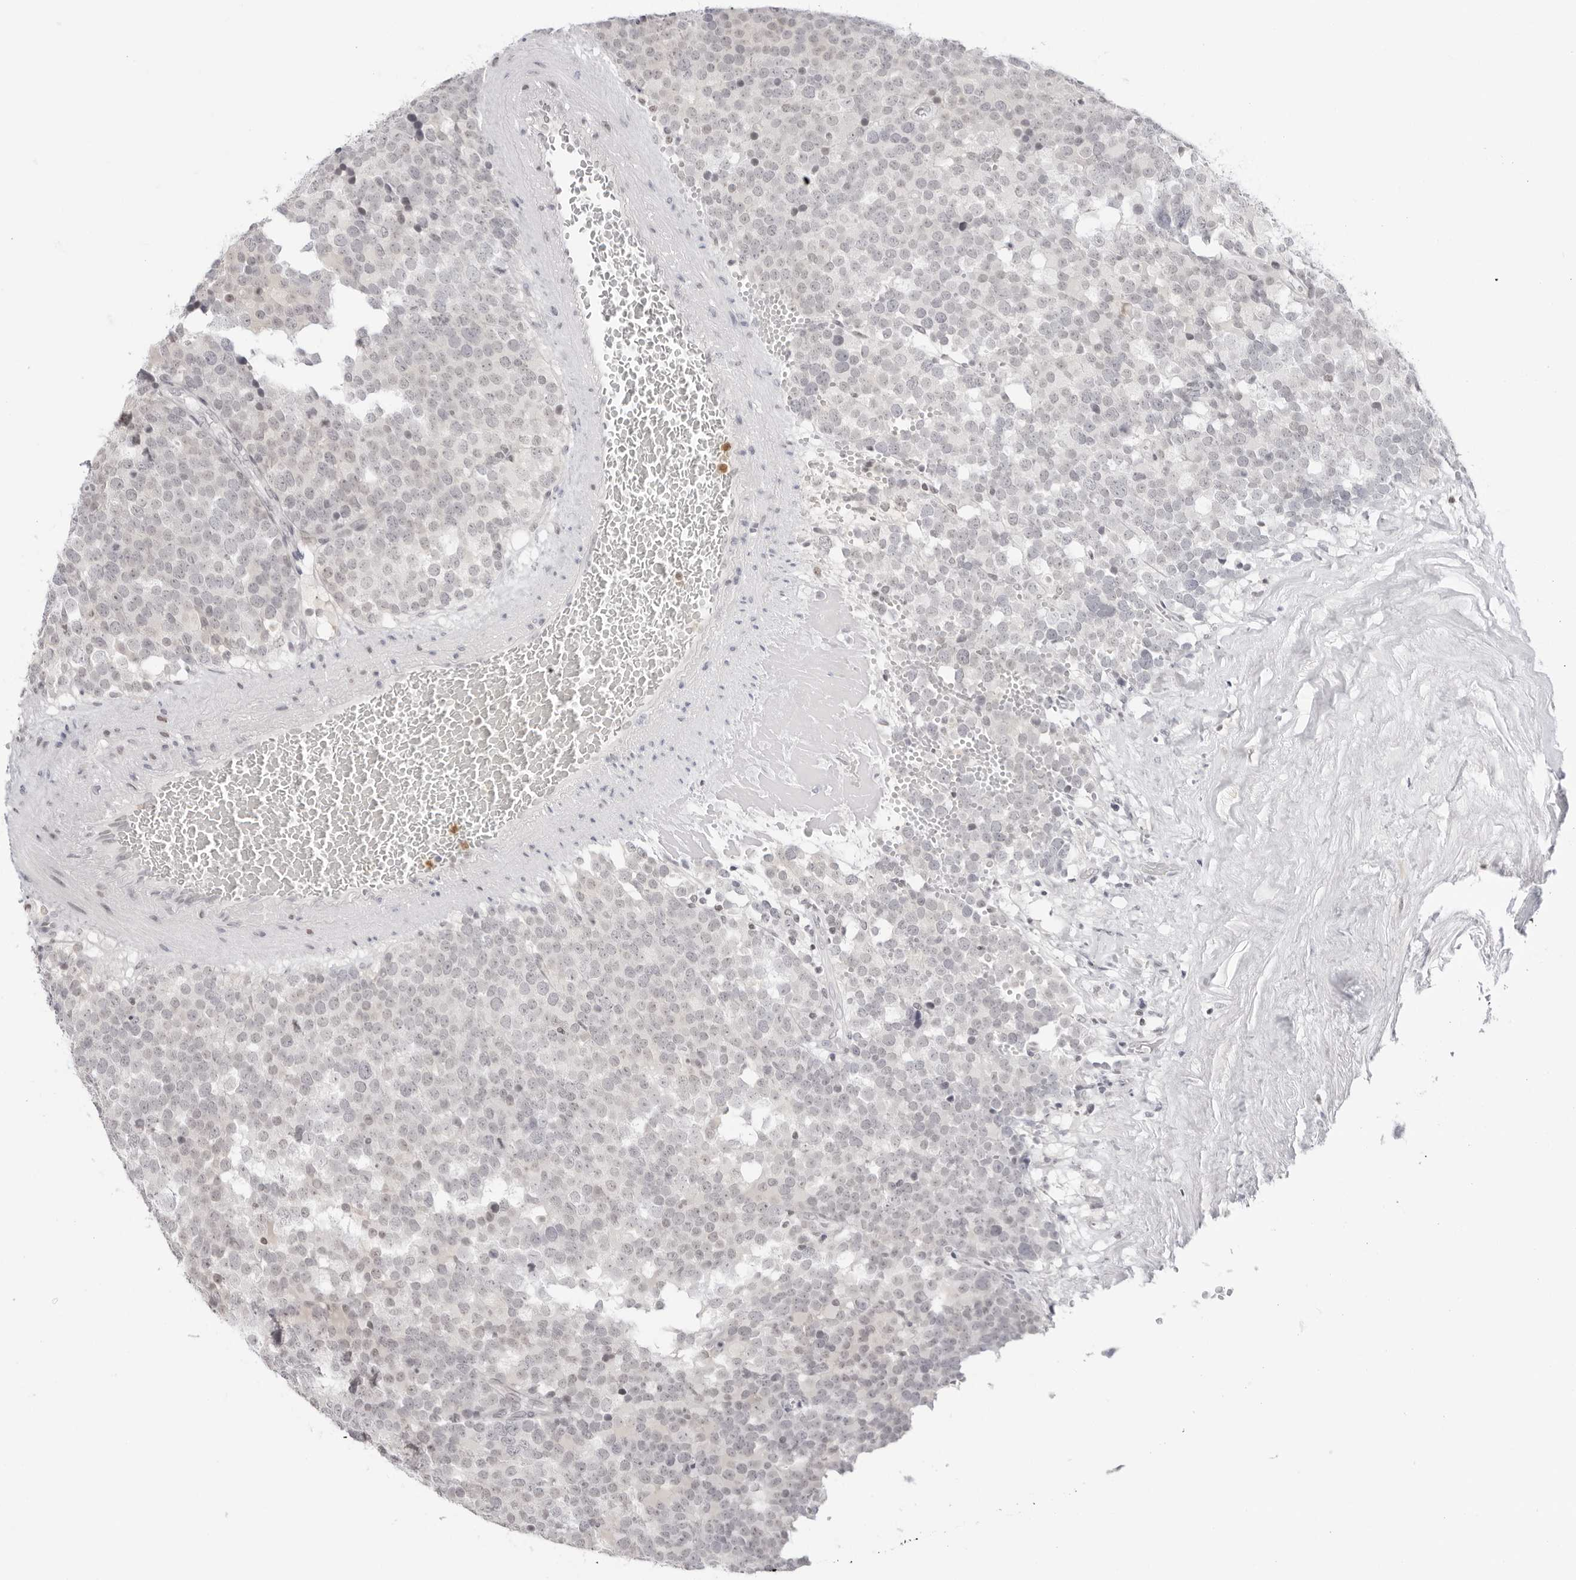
{"staining": {"intensity": "negative", "quantity": "none", "location": "none"}, "tissue": "testis cancer", "cell_type": "Tumor cells", "image_type": "cancer", "snomed": [{"axis": "morphology", "description": "Seminoma, NOS"}, {"axis": "topography", "description": "Testis"}], "caption": "Immunohistochemistry of testis cancer shows no staining in tumor cells.", "gene": "RNF146", "patient": {"sex": "male", "age": 71}}